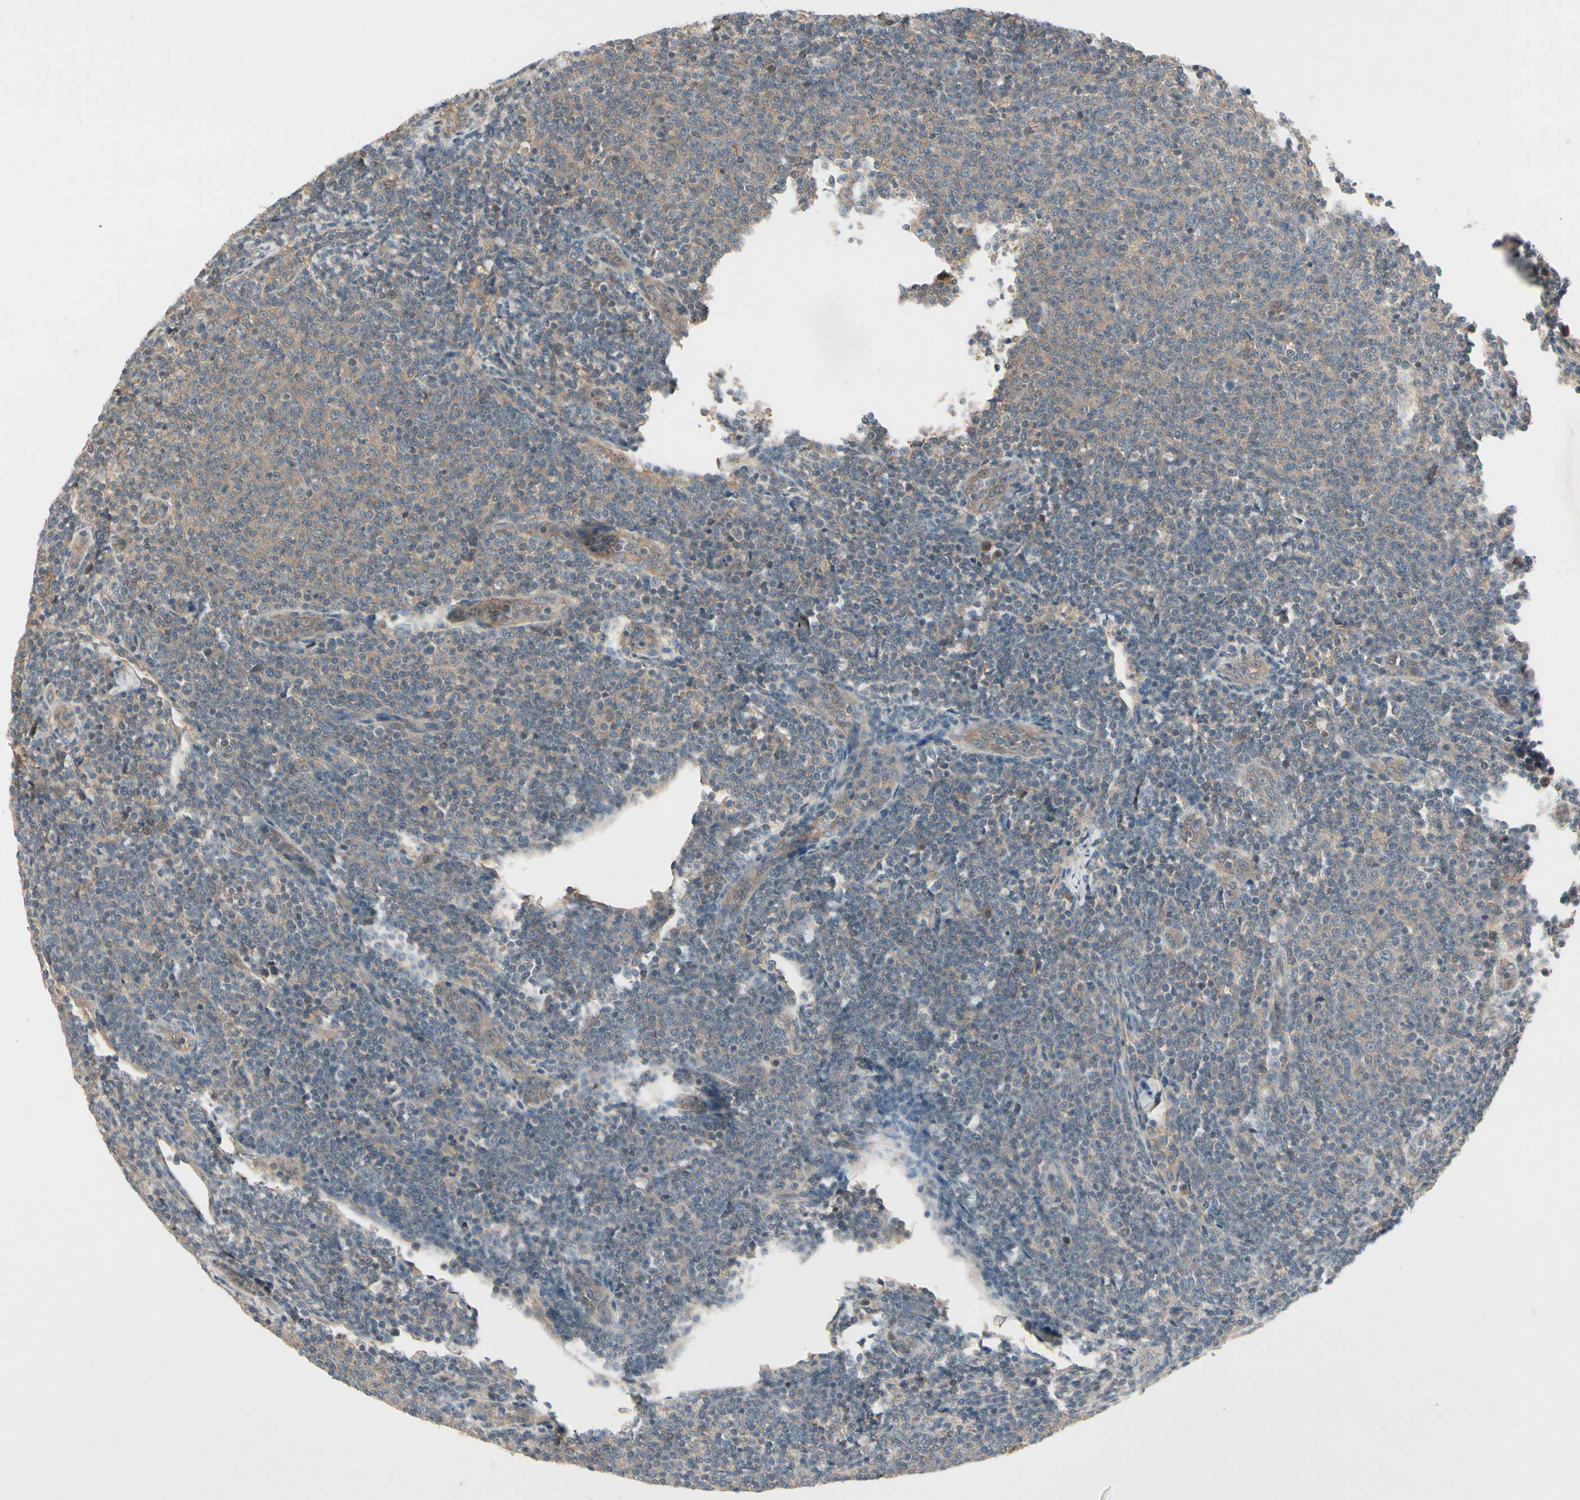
{"staining": {"intensity": "weak", "quantity": ">75%", "location": "cytoplasmic/membranous"}, "tissue": "lymphoma", "cell_type": "Tumor cells", "image_type": "cancer", "snomed": [{"axis": "morphology", "description": "Malignant lymphoma, non-Hodgkin's type, Low grade"}, {"axis": "topography", "description": "Lymph node"}], "caption": "Malignant lymphoma, non-Hodgkin's type (low-grade) stained for a protein (brown) displays weak cytoplasmic/membranous positive expression in about >75% of tumor cells.", "gene": "NSF", "patient": {"sex": "male", "age": 66}}